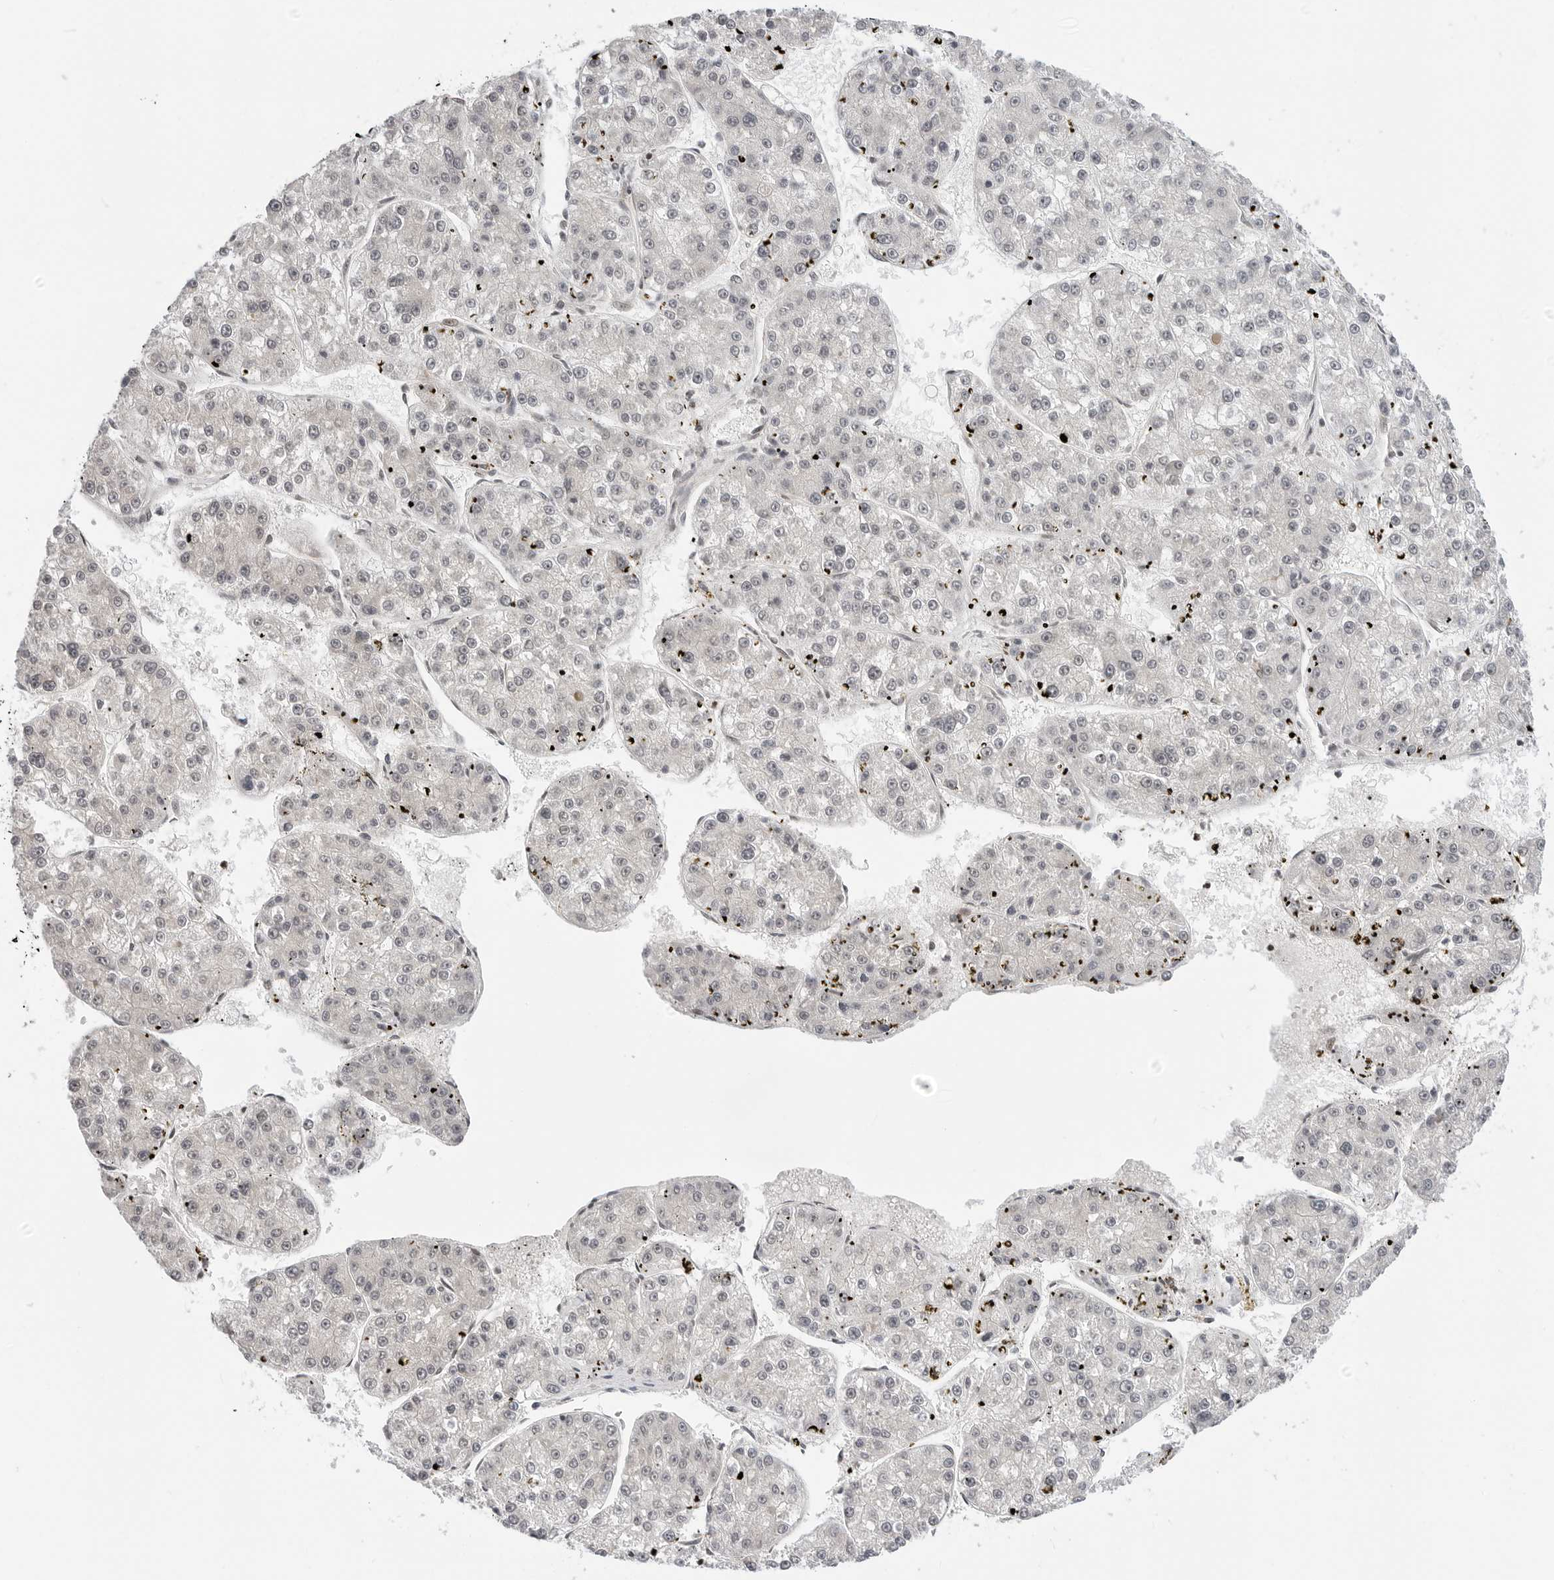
{"staining": {"intensity": "weak", "quantity": "<25%", "location": "nuclear"}, "tissue": "liver cancer", "cell_type": "Tumor cells", "image_type": "cancer", "snomed": [{"axis": "morphology", "description": "Carcinoma, Hepatocellular, NOS"}, {"axis": "topography", "description": "Liver"}], "caption": "An image of liver hepatocellular carcinoma stained for a protein reveals no brown staining in tumor cells.", "gene": "C8orf33", "patient": {"sex": "female", "age": 73}}